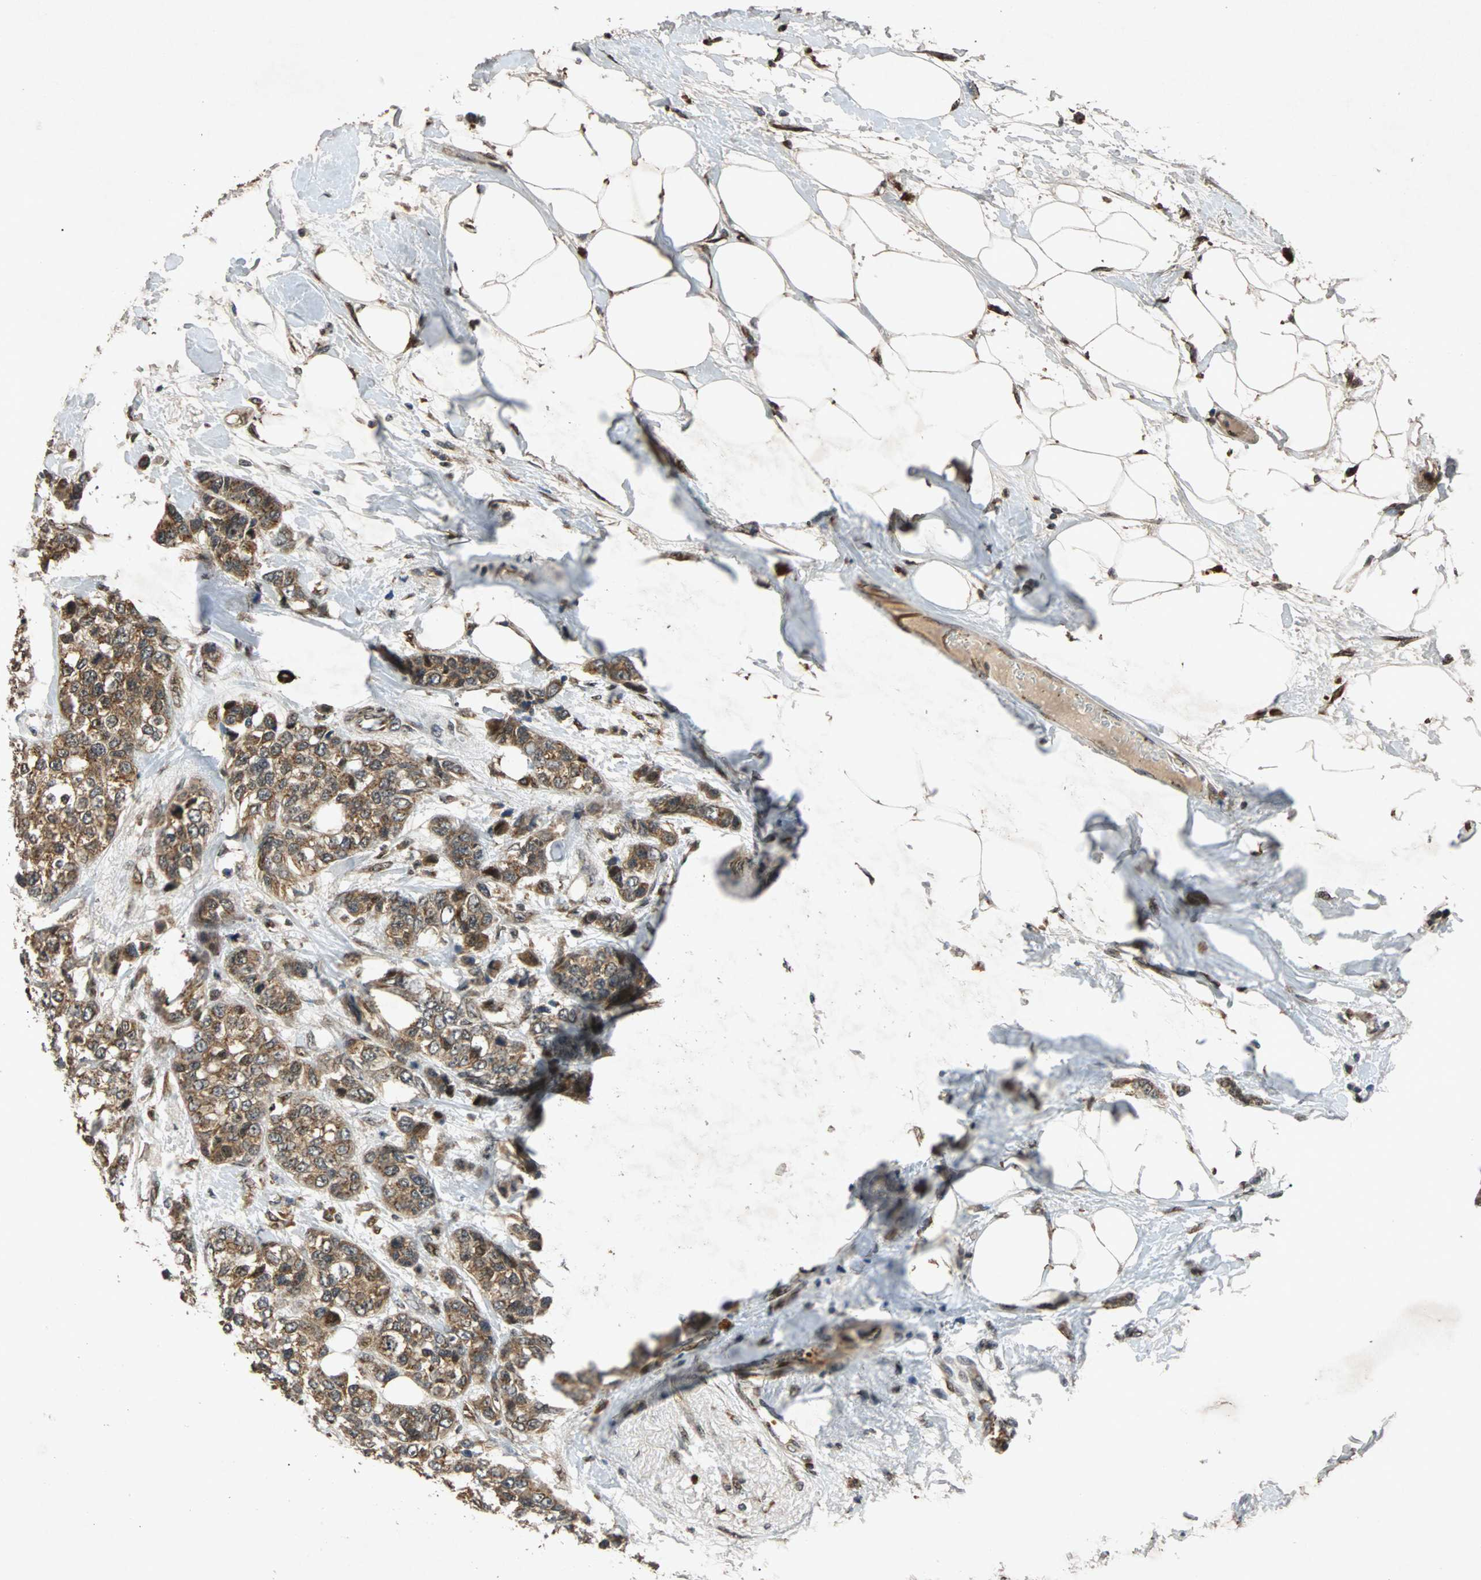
{"staining": {"intensity": "moderate", "quantity": ">75%", "location": "cytoplasmic/membranous,nuclear"}, "tissue": "breast cancer", "cell_type": "Tumor cells", "image_type": "cancer", "snomed": [{"axis": "morphology", "description": "Duct carcinoma"}, {"axis": "topography", "description": "Breast"}], "caption": "The micrograph reveals a brown stain indicating the presence of a protein in the cytoplasmic/membranous and nuclear of tumor cells in breast cancer.", "gene": "USP31", "patient": {"sex": "female", "age": 51}}